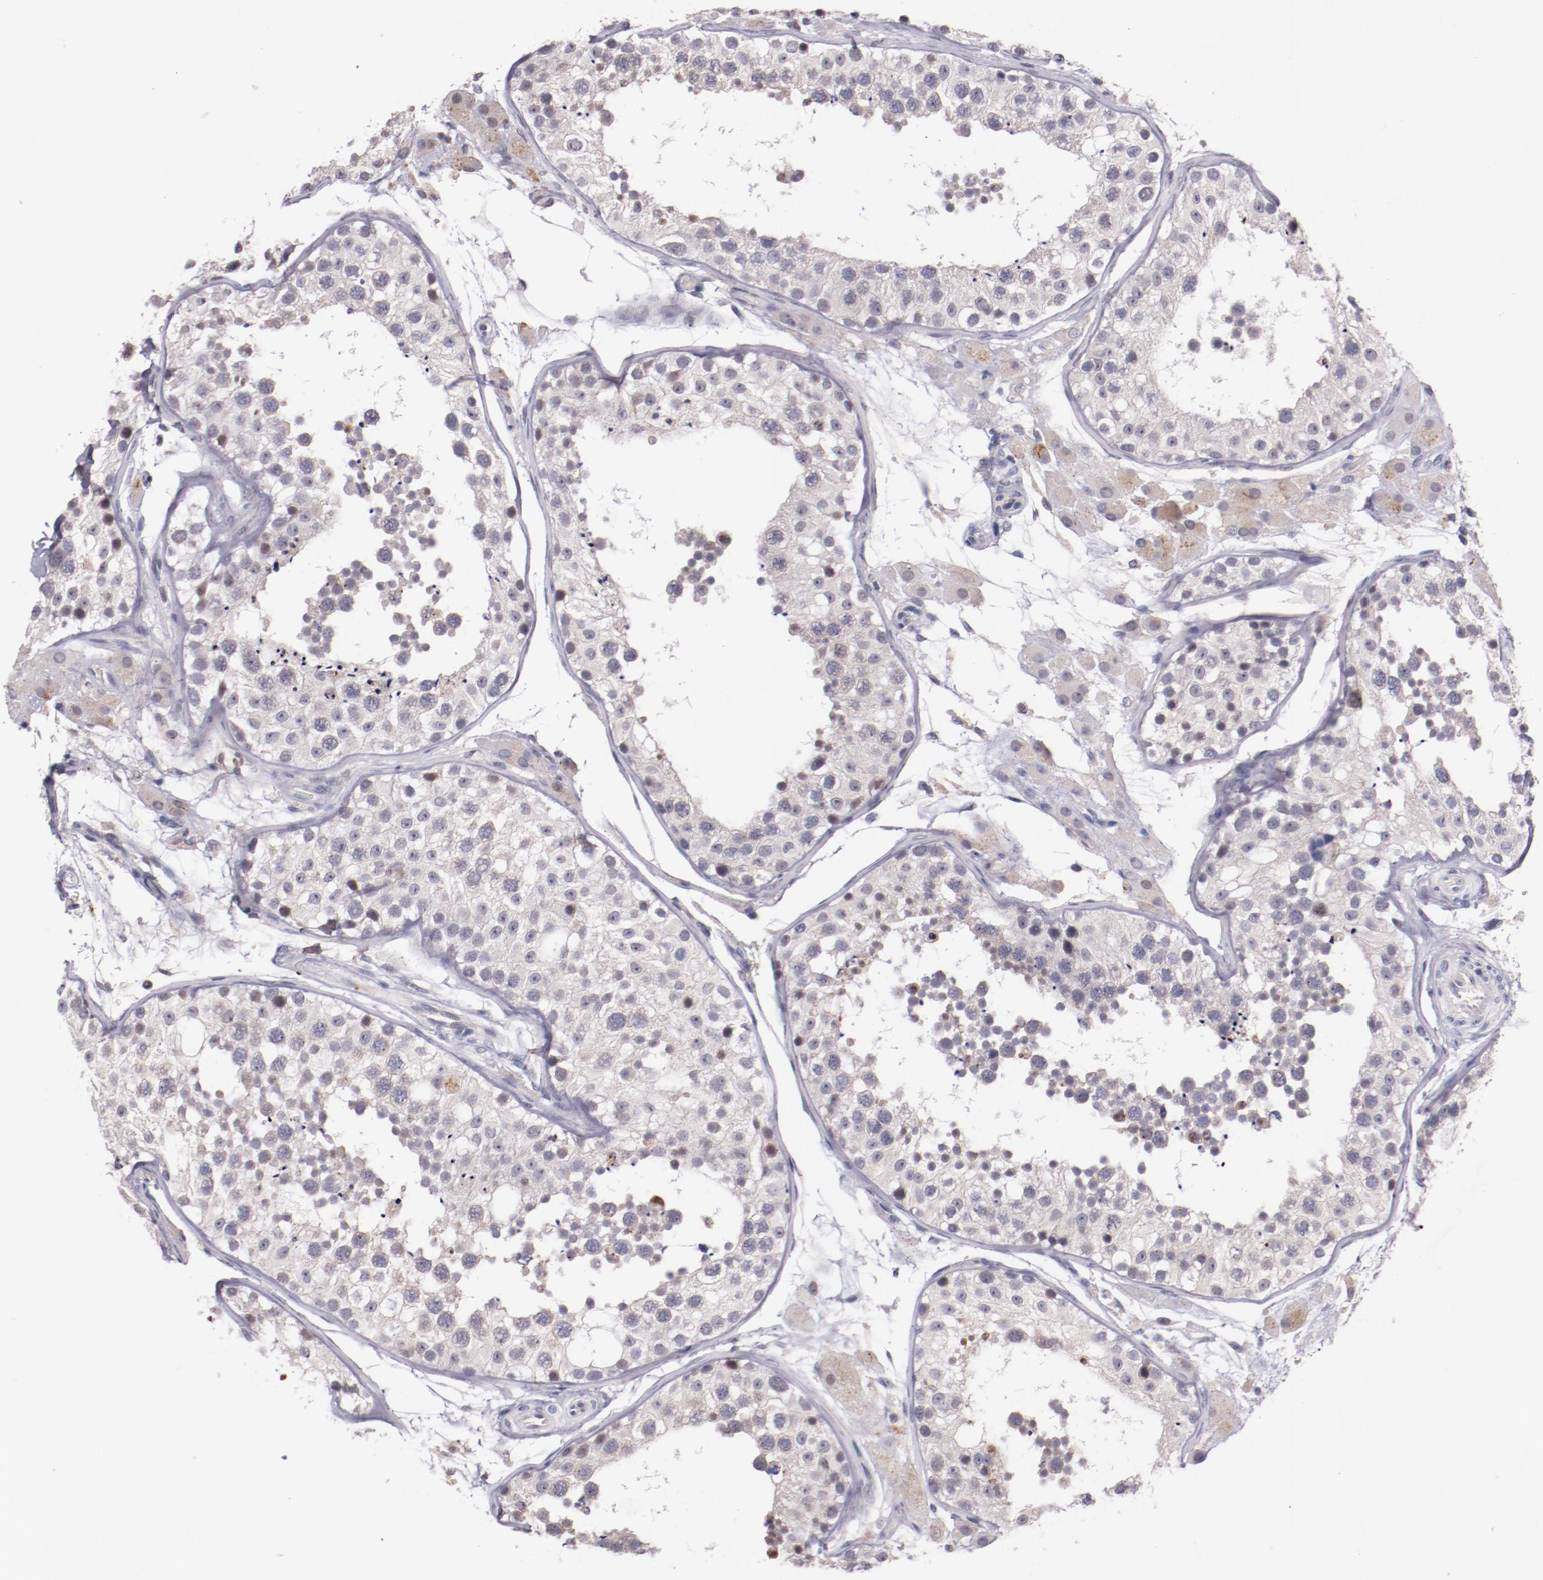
{"staining": {"intensity": "negative", "quantity": "none", "location": "none"}, "tissue": "testis", "cell_type": "Cells in seminiferous ducts", "image_type": "normal", "snomed": [{"axis": "morphology", "description": "Normal tissue, NOS"}, {"axis": "topography", "description": "Testis"}], "caption": "Cells in seminiferous ducts show no significant protein expression in normal testis.", "gene": "SYP", "patient": {"sex": "male", "age": 26}}